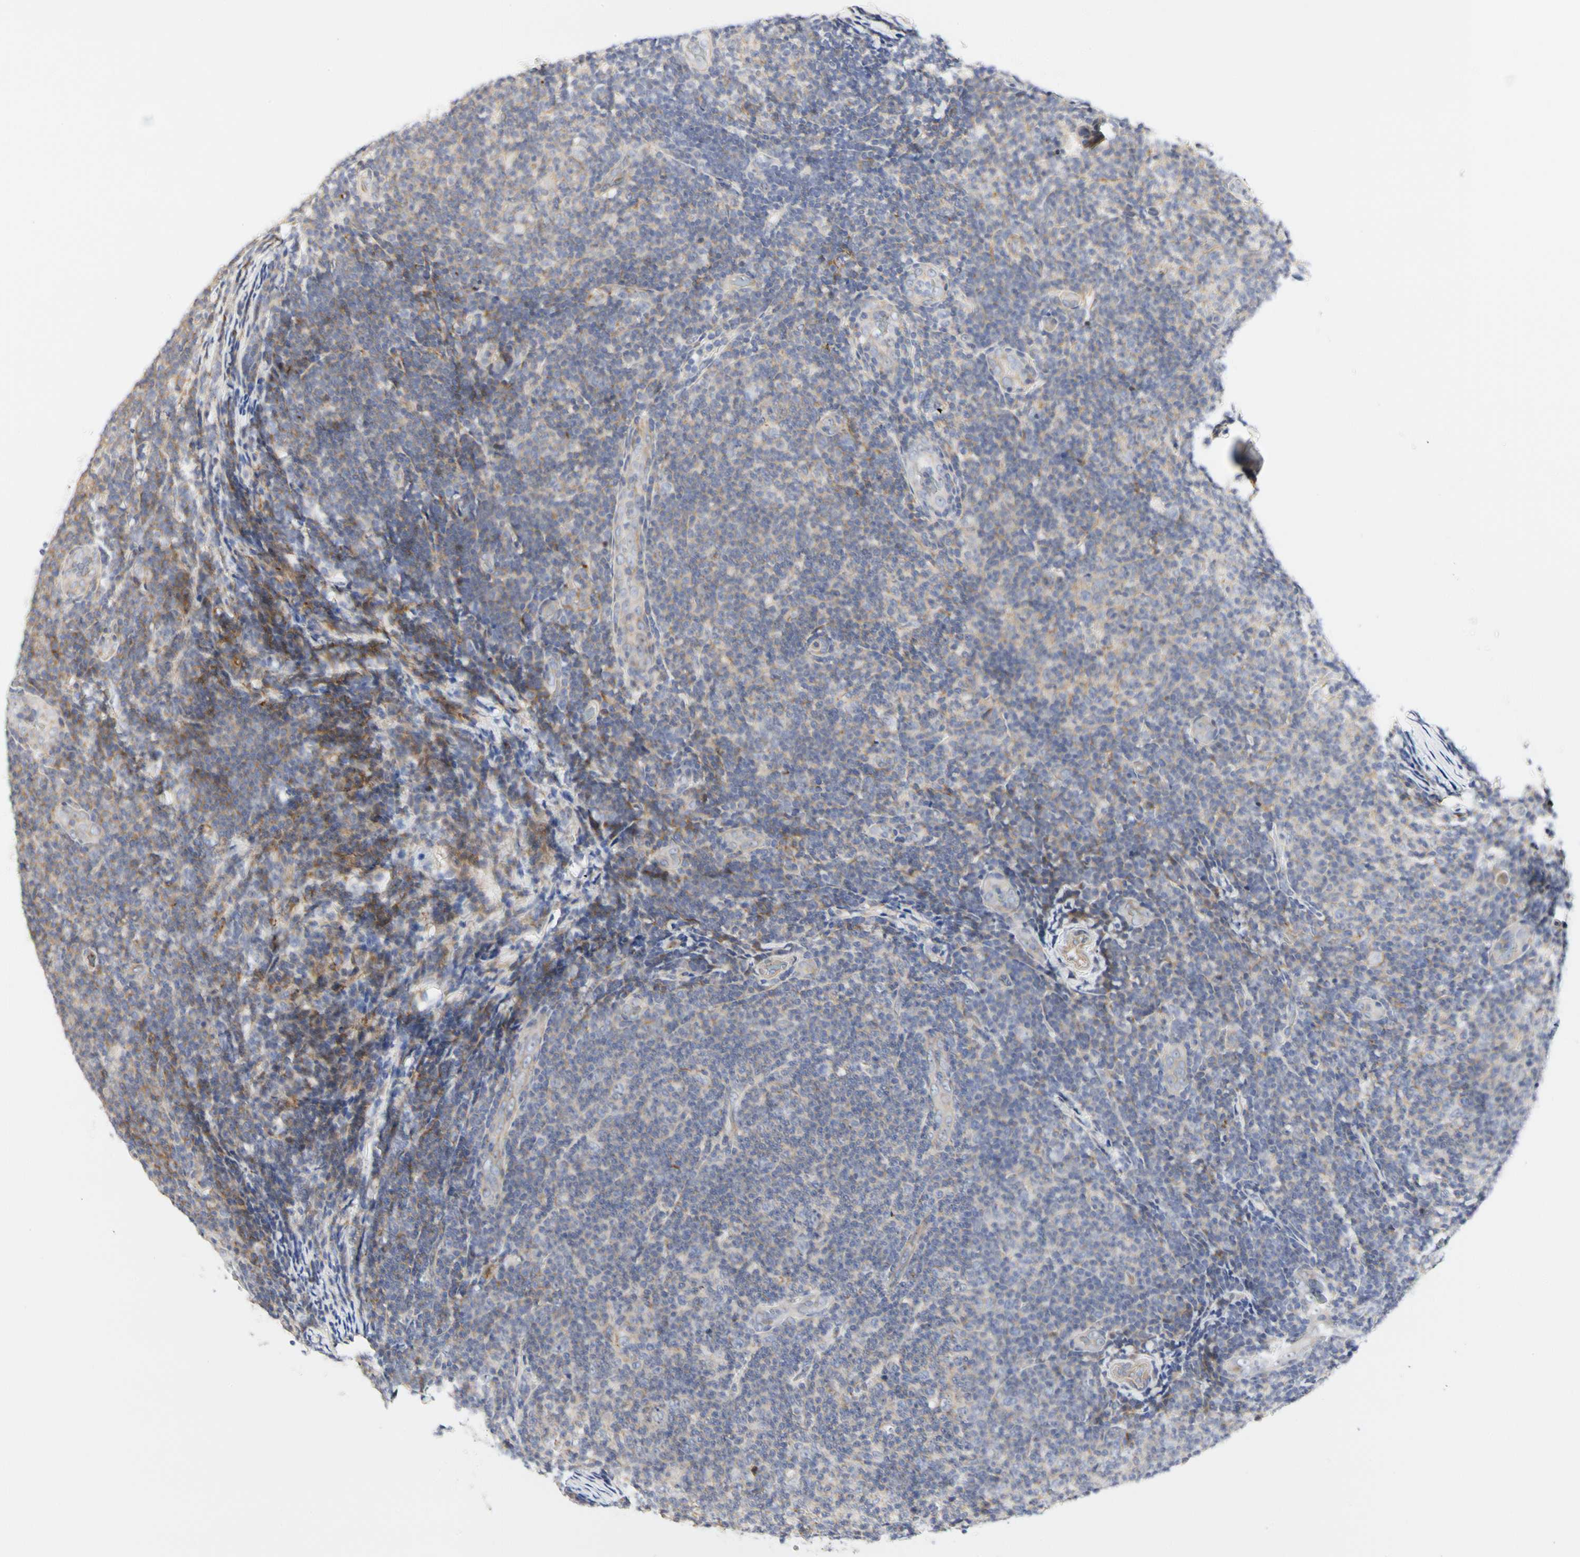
{"staining": {"intensity": "weak", "quantity": "25%-75%", "location": "cytoplasmic/membranous"}, "tissue": "lymphoma", "cell_type": "Tumor cells", "image_type": "cancer", "snomed": [{"axis": "morphology", "description": "Malignant lymphoma, non-Hodgkin's type, Low grade"}, {"axis": "topography", "description": "Lymph node"}], "caption": "Low-grade malignant lymphoma, non-Hodgkin's type stained with immunohistochemistry demonstrates weak cytoplasmic/membranous staining in approximately 25%-75% of tumor cells.", "gene": "SHANK2", "patient": {"sex": "male", "age": 83}}